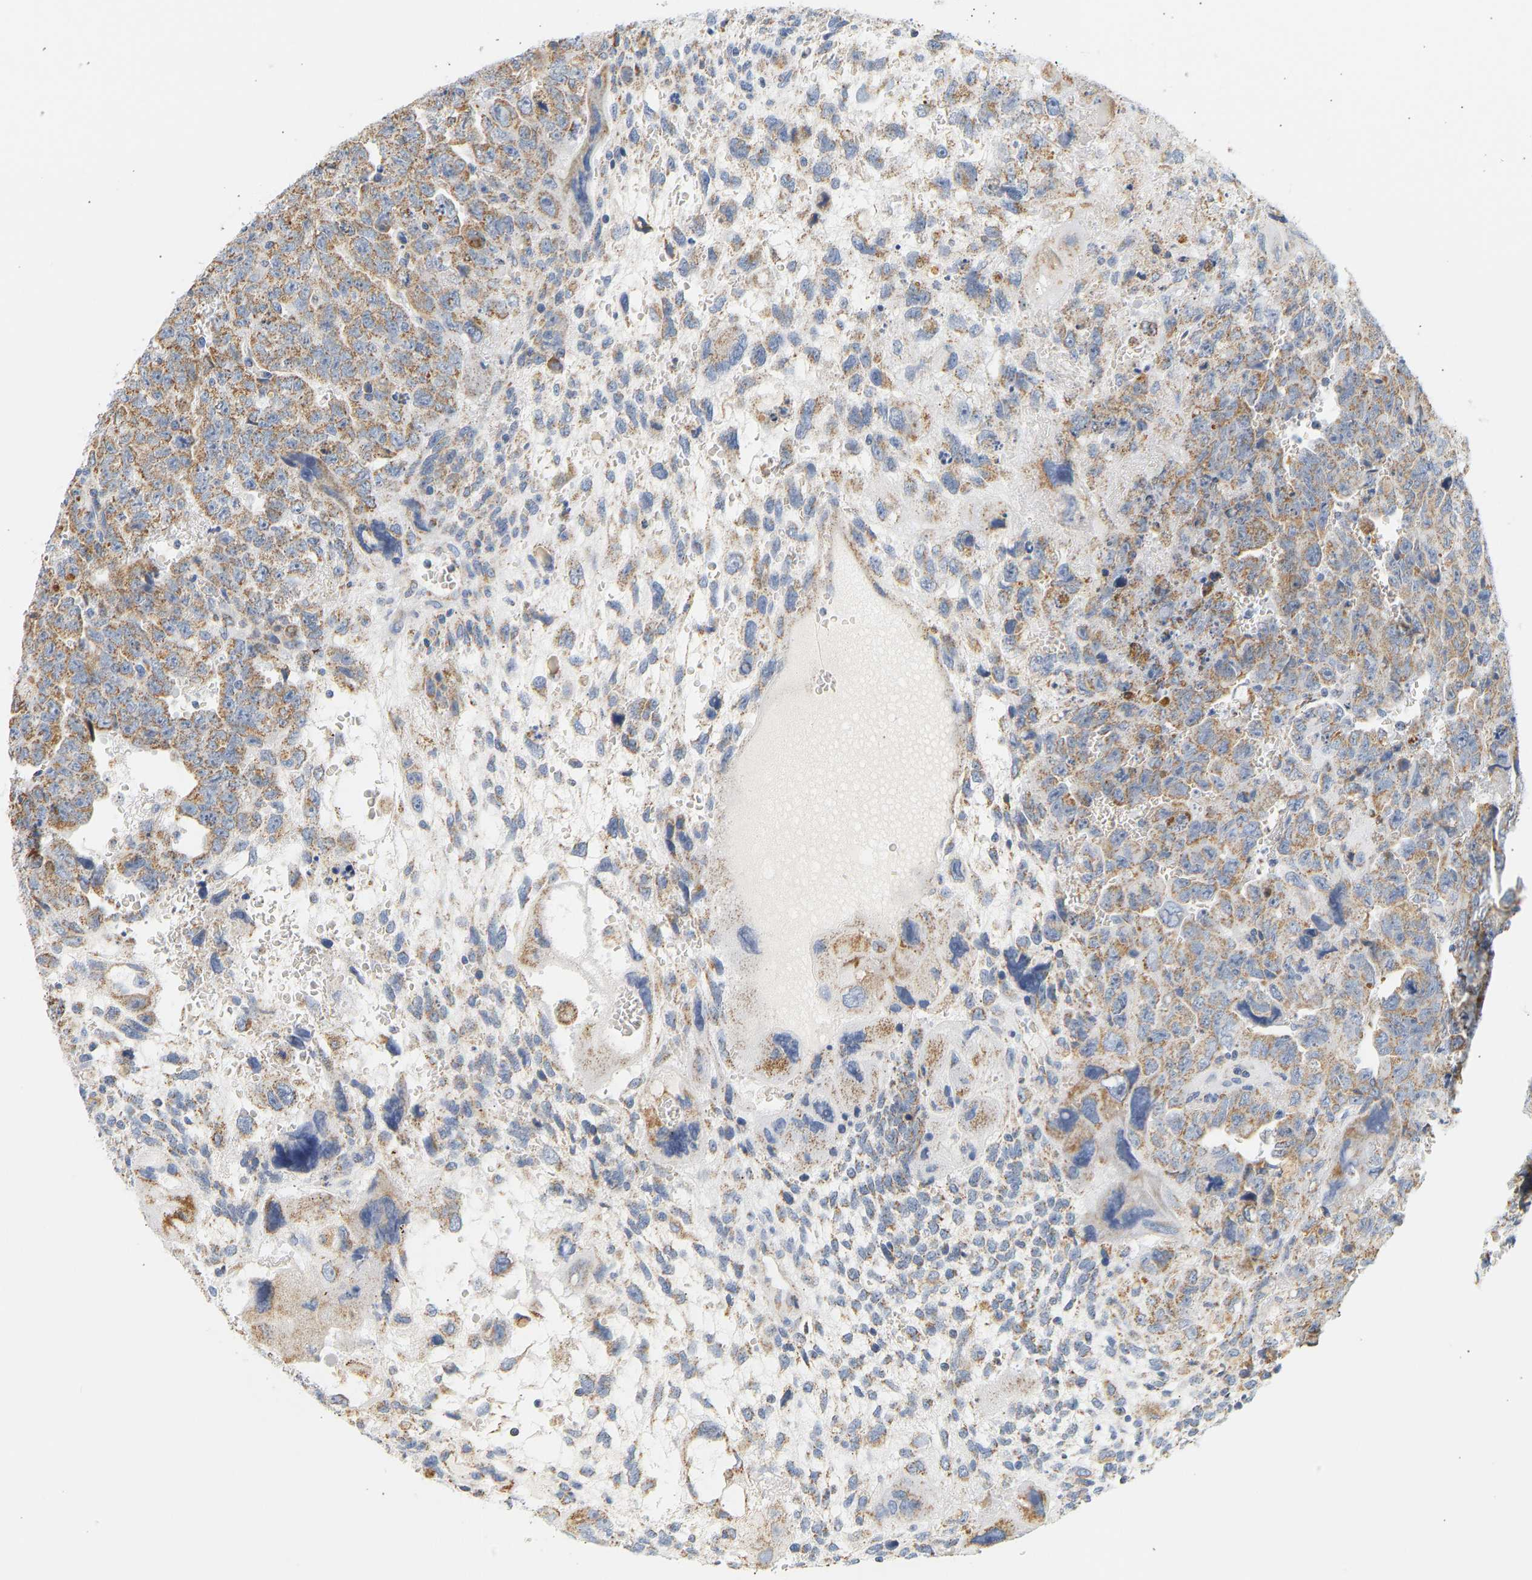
{"staining": {"intensity": "weak", "quantity": ">75%", "location": "cytoplasmic/membranous"}, "tissue": "testis cancer", "cell_type": "Tumor cells", "image_type": "cancer", "snomed": [{"axis": "morphology", "description": "Carcinoma, Embryonal, NOS"}, {"axis": "topography", "description": "Testis"}], "caption": "A photomicrograph showing weak cytoplasmic/membranous expression in approximately >75% of tumor cells in embryonal carcinoma (testis), as visualized by brown immunohistochemical staining.", "gene": "GRPEL2", "patient": {"sex": "male", "age": 28}}